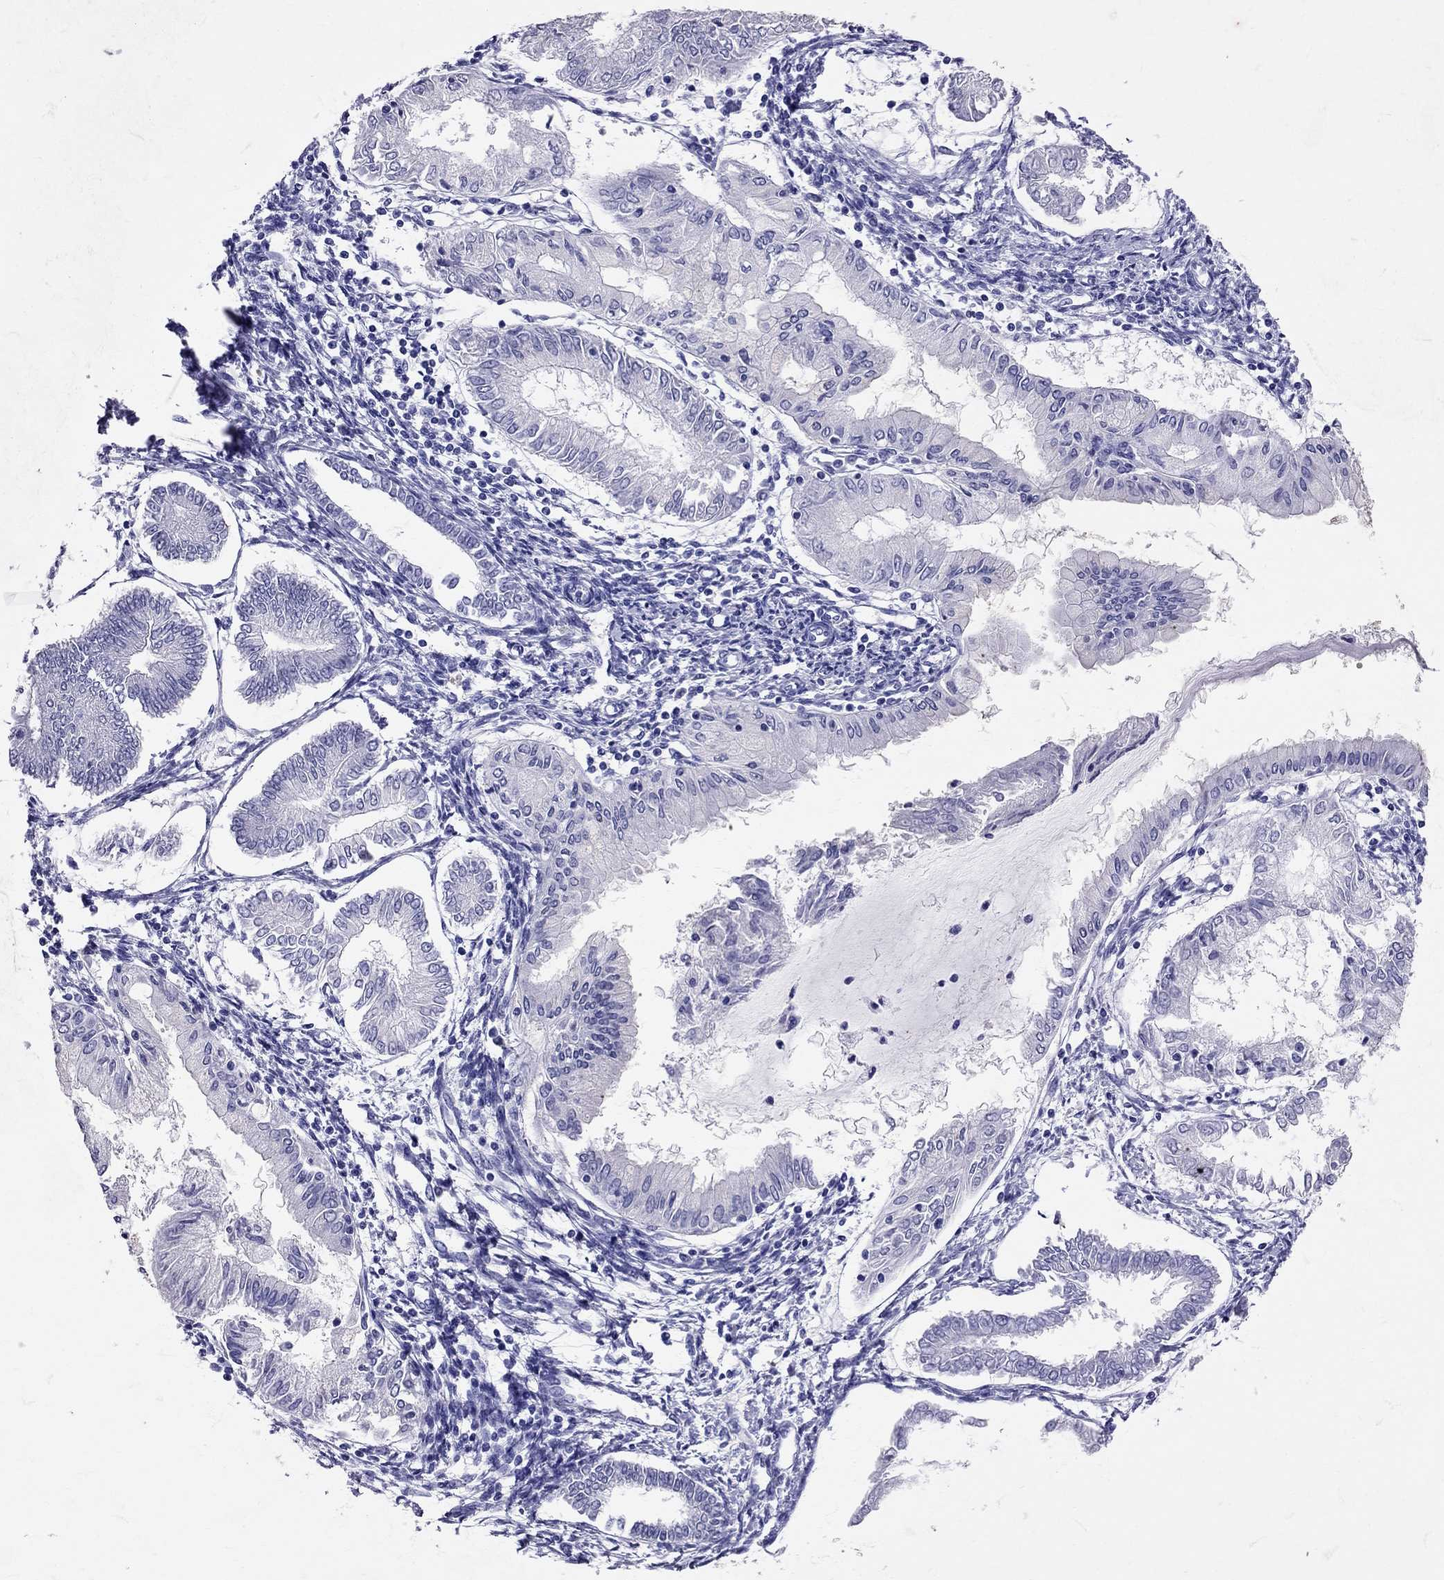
{"staining": {"intensity": "negative", "quantity": "none", "location": "none"}, "tissue": "endometrial cancer", "cell_type": "Tumor cells", "image_type": "cancer", "snomed": [{"axis": "morphology", "description": "Adenocarcinoma, NOS"}, {"axis": "topography", "description": "Endometrium"}], "caption": "A histopathology image of human adenocarcinoma (endometrial) is negative for staining in tumor cells. Nuclei are stained in blue.", "gene": "AVP", "patient": {"sex": "female", "age": 68}}